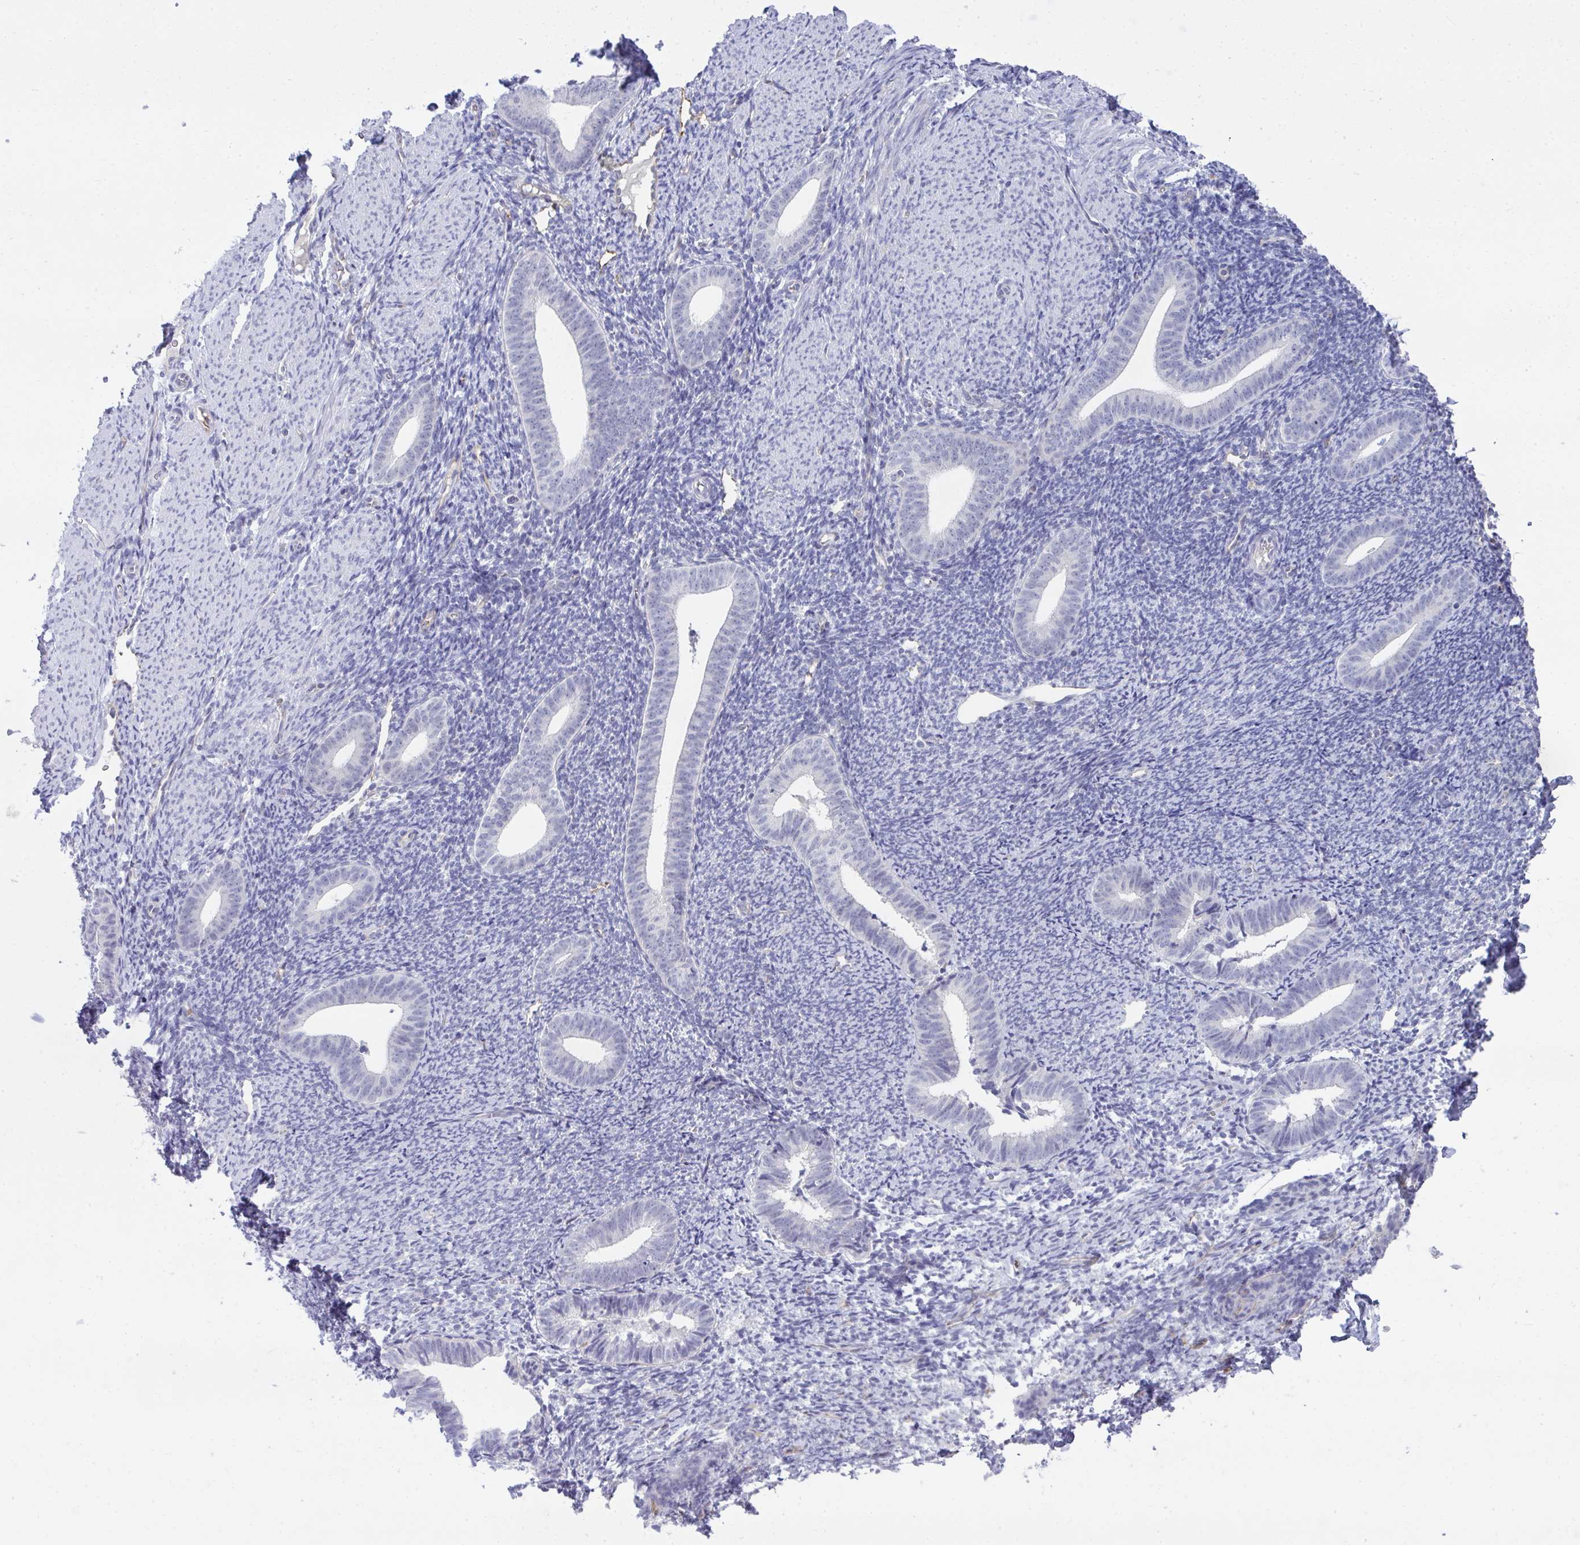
{"staining": {"intensity": "negative", "quantity": "none", "location": "none"}, "tissue": "endometrium", "cell_type": "Cells in endometrial stroma", "image_type": "normal", "snomed": [{"axis": "morphology", "description": "Normal tissue, NOS"}, {"axis": "topography", "description": "Endometrium"}], "caption": "This is an immunohistochemistry image of unremarkable endometrium. There is no staining in cells in endometrial stroma.", "gene": "TMEM82", "patient": {"sex": "female", "age": 39}}